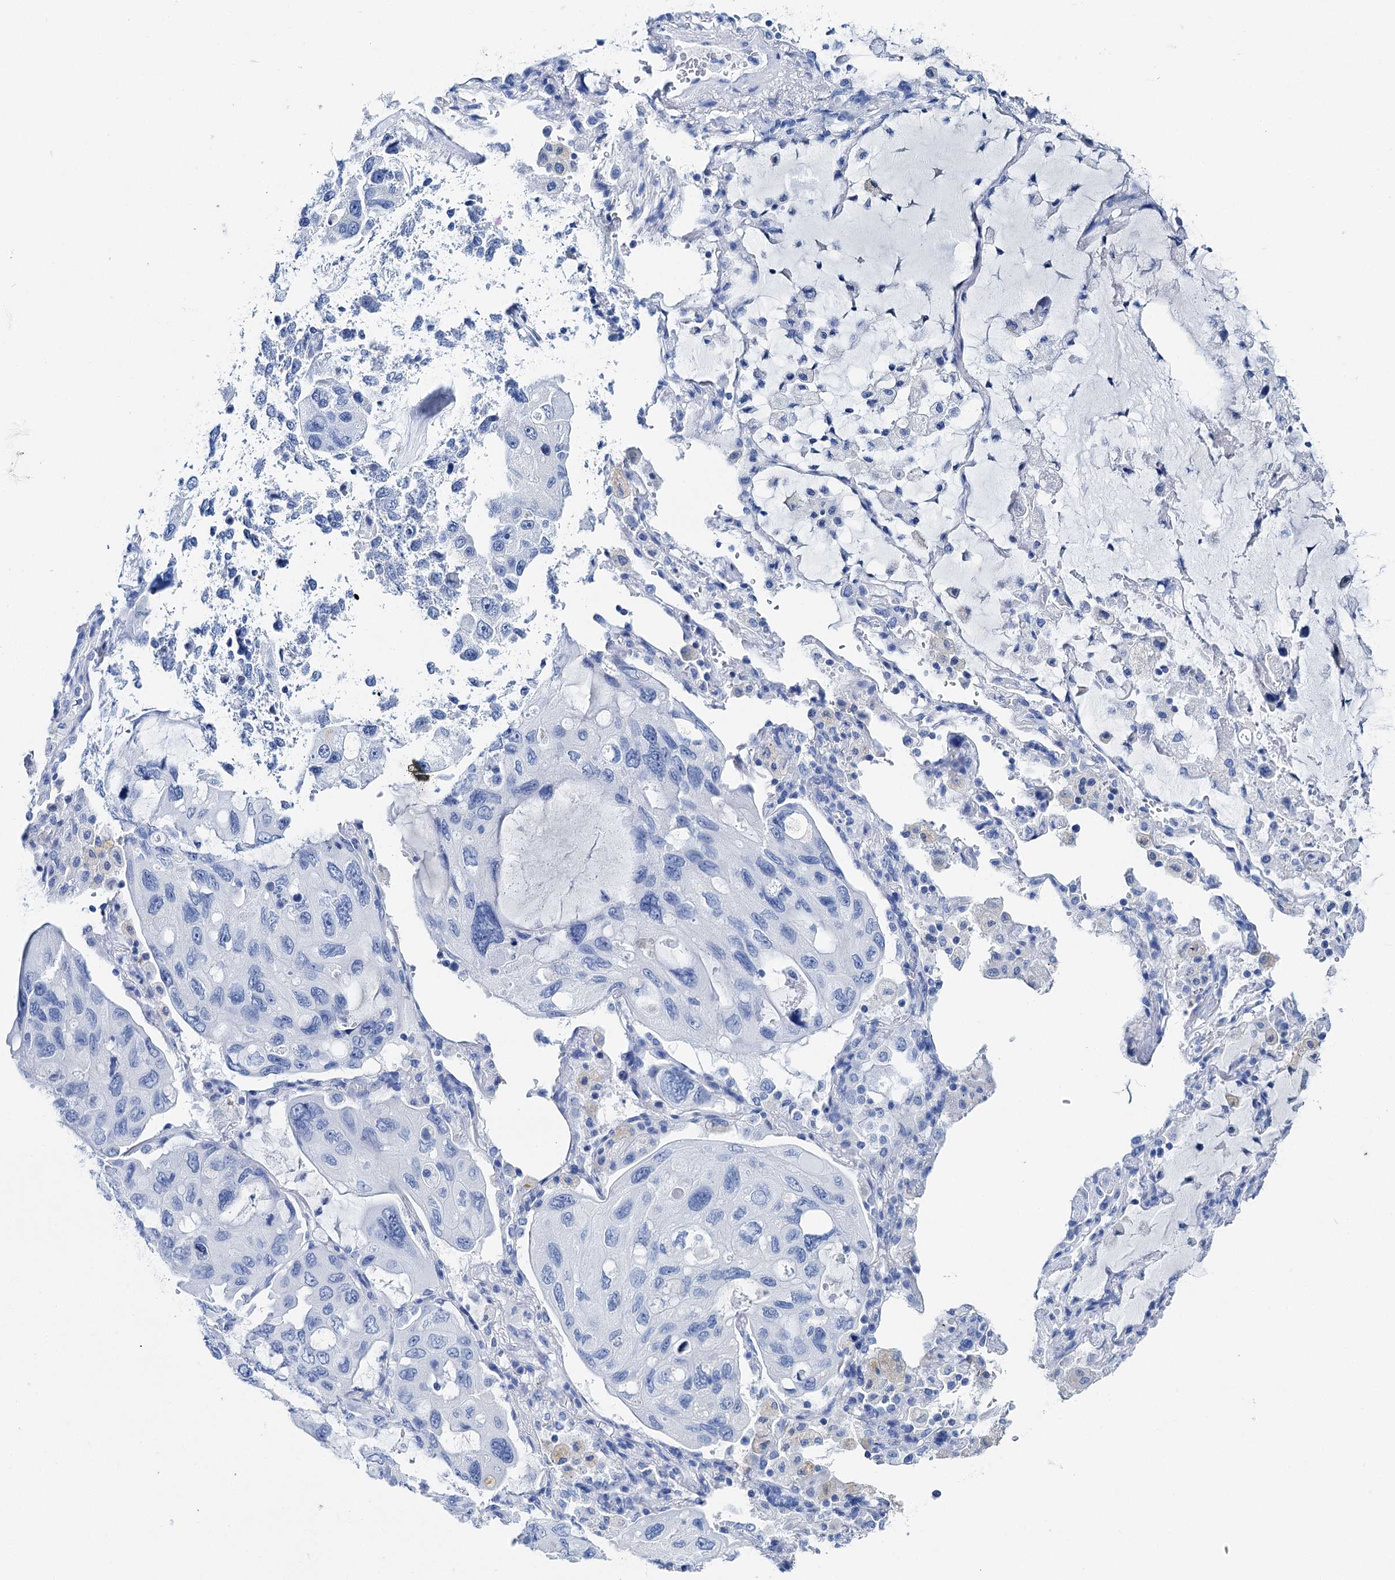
{"staining": {"intensity": "negative", "quantity": "none", "location": "none"}, "tissue": "lung cancer", "cell_type": "Tumor cells", "image_type": "cancer", "snomed": [{"axis": "morphology", "description": "Squamous cell carcinoma, NOS"}, {"axis": "topography", "description": "Lung"}], "caption": "IHC histopathology image of lung cancer stained for a protein (brown), which exhibits no positivity in tumor cells. Nuclei are stained in blue.", "gene": "BRINP1", "patient": {"sex": "female", "age": 73}}